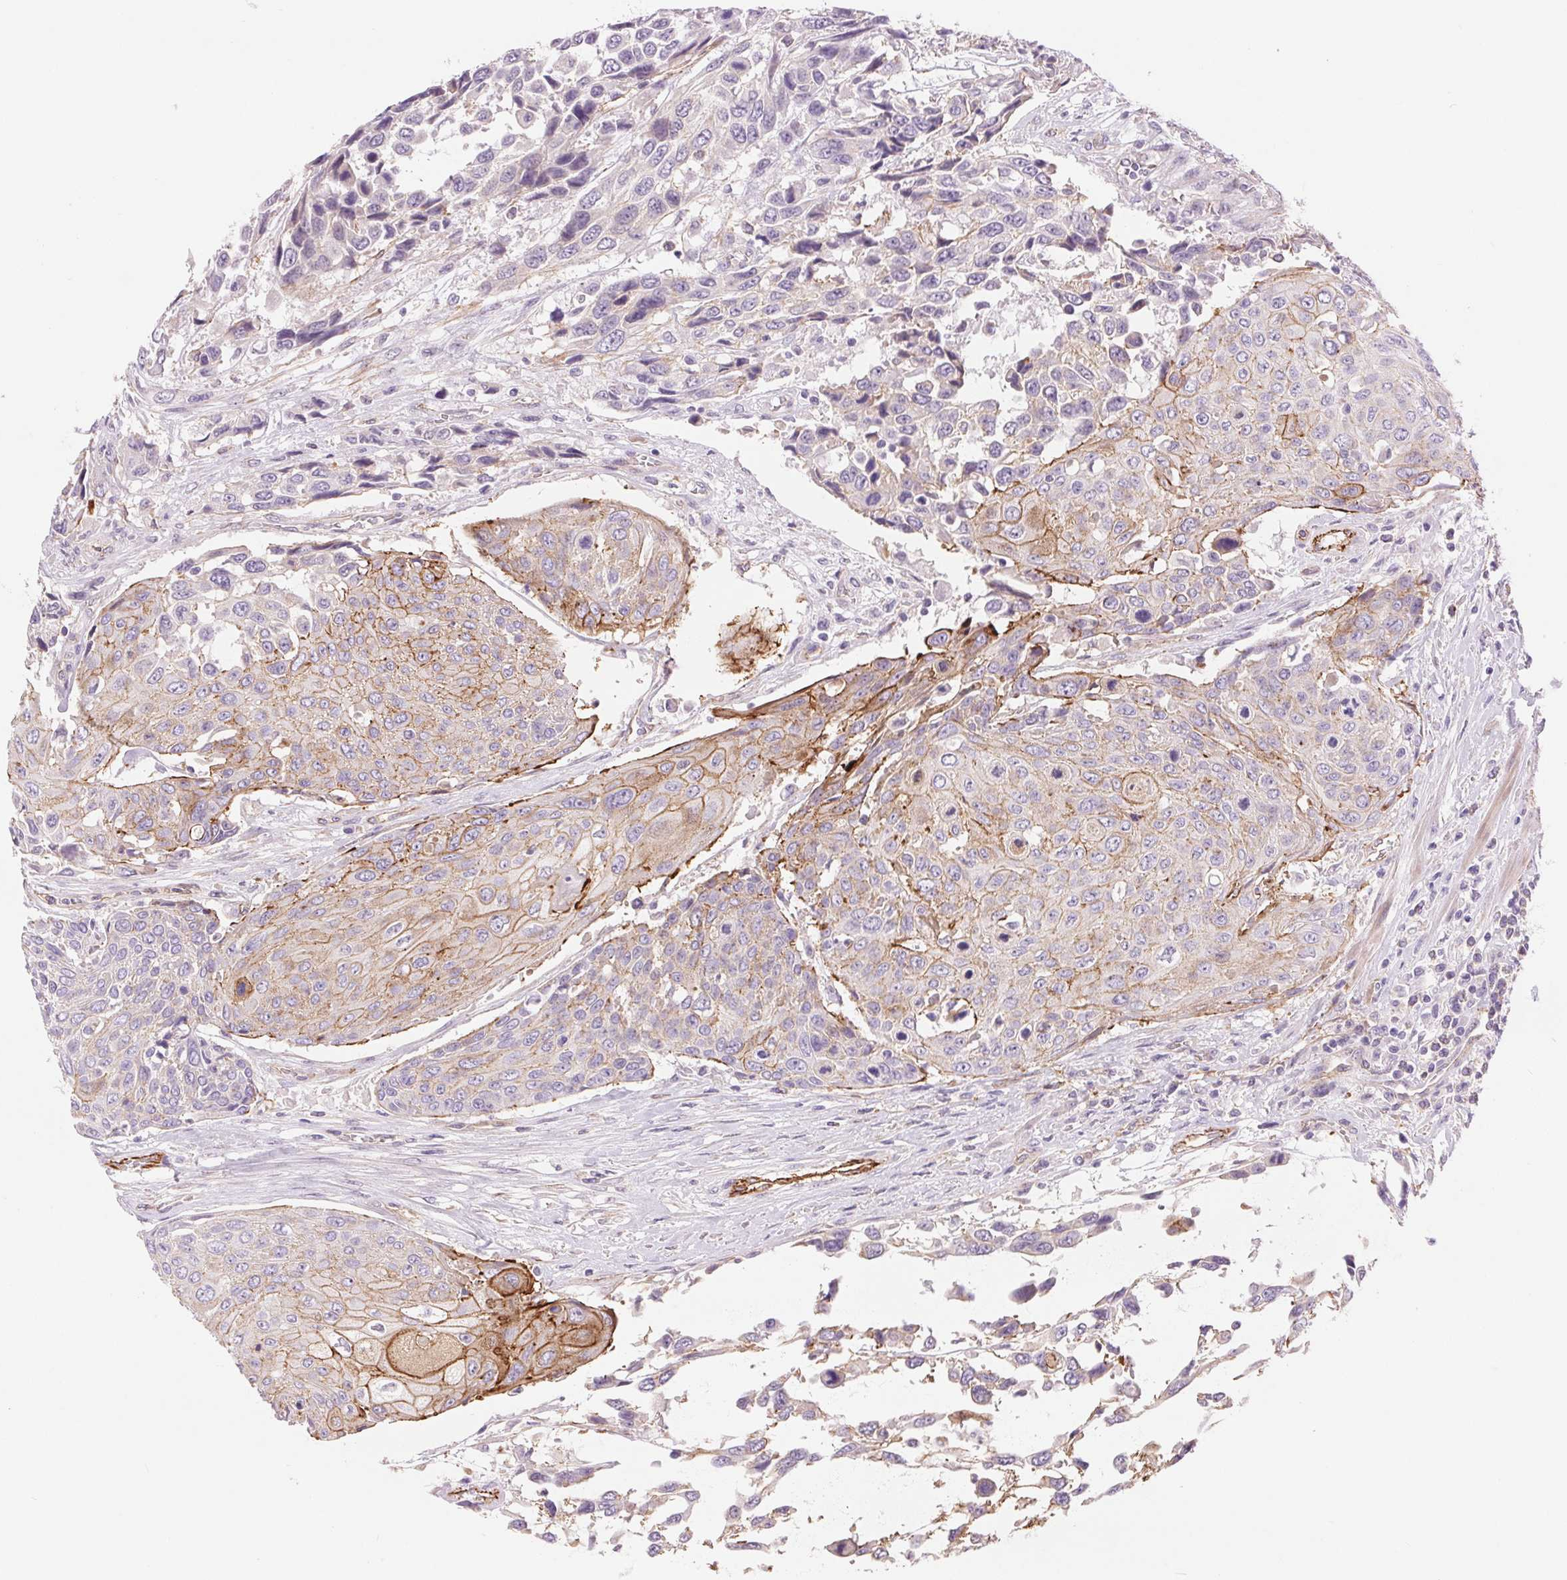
{"staining": {"intensity": "moderate", "quantity": "<25%", "location": "cytoplasmic/membranous"}, "tissue": "urothelial cancer", "cell_type": "Tumor cells", "image_type": "cancer", "snomed": [{"axis": "morphology", "description": "Urothelial carcinoma, High grade"}, {"axis": "topography", "description": "Urinary bladder"}], "caption": "Moderate cytoplasmic/membranous expression is identified in about <25% of tumor cells in high-grade urothelial carcinoma.", "gene": "DIXDC1", "patient": {"sex": "female", "age": 70}}